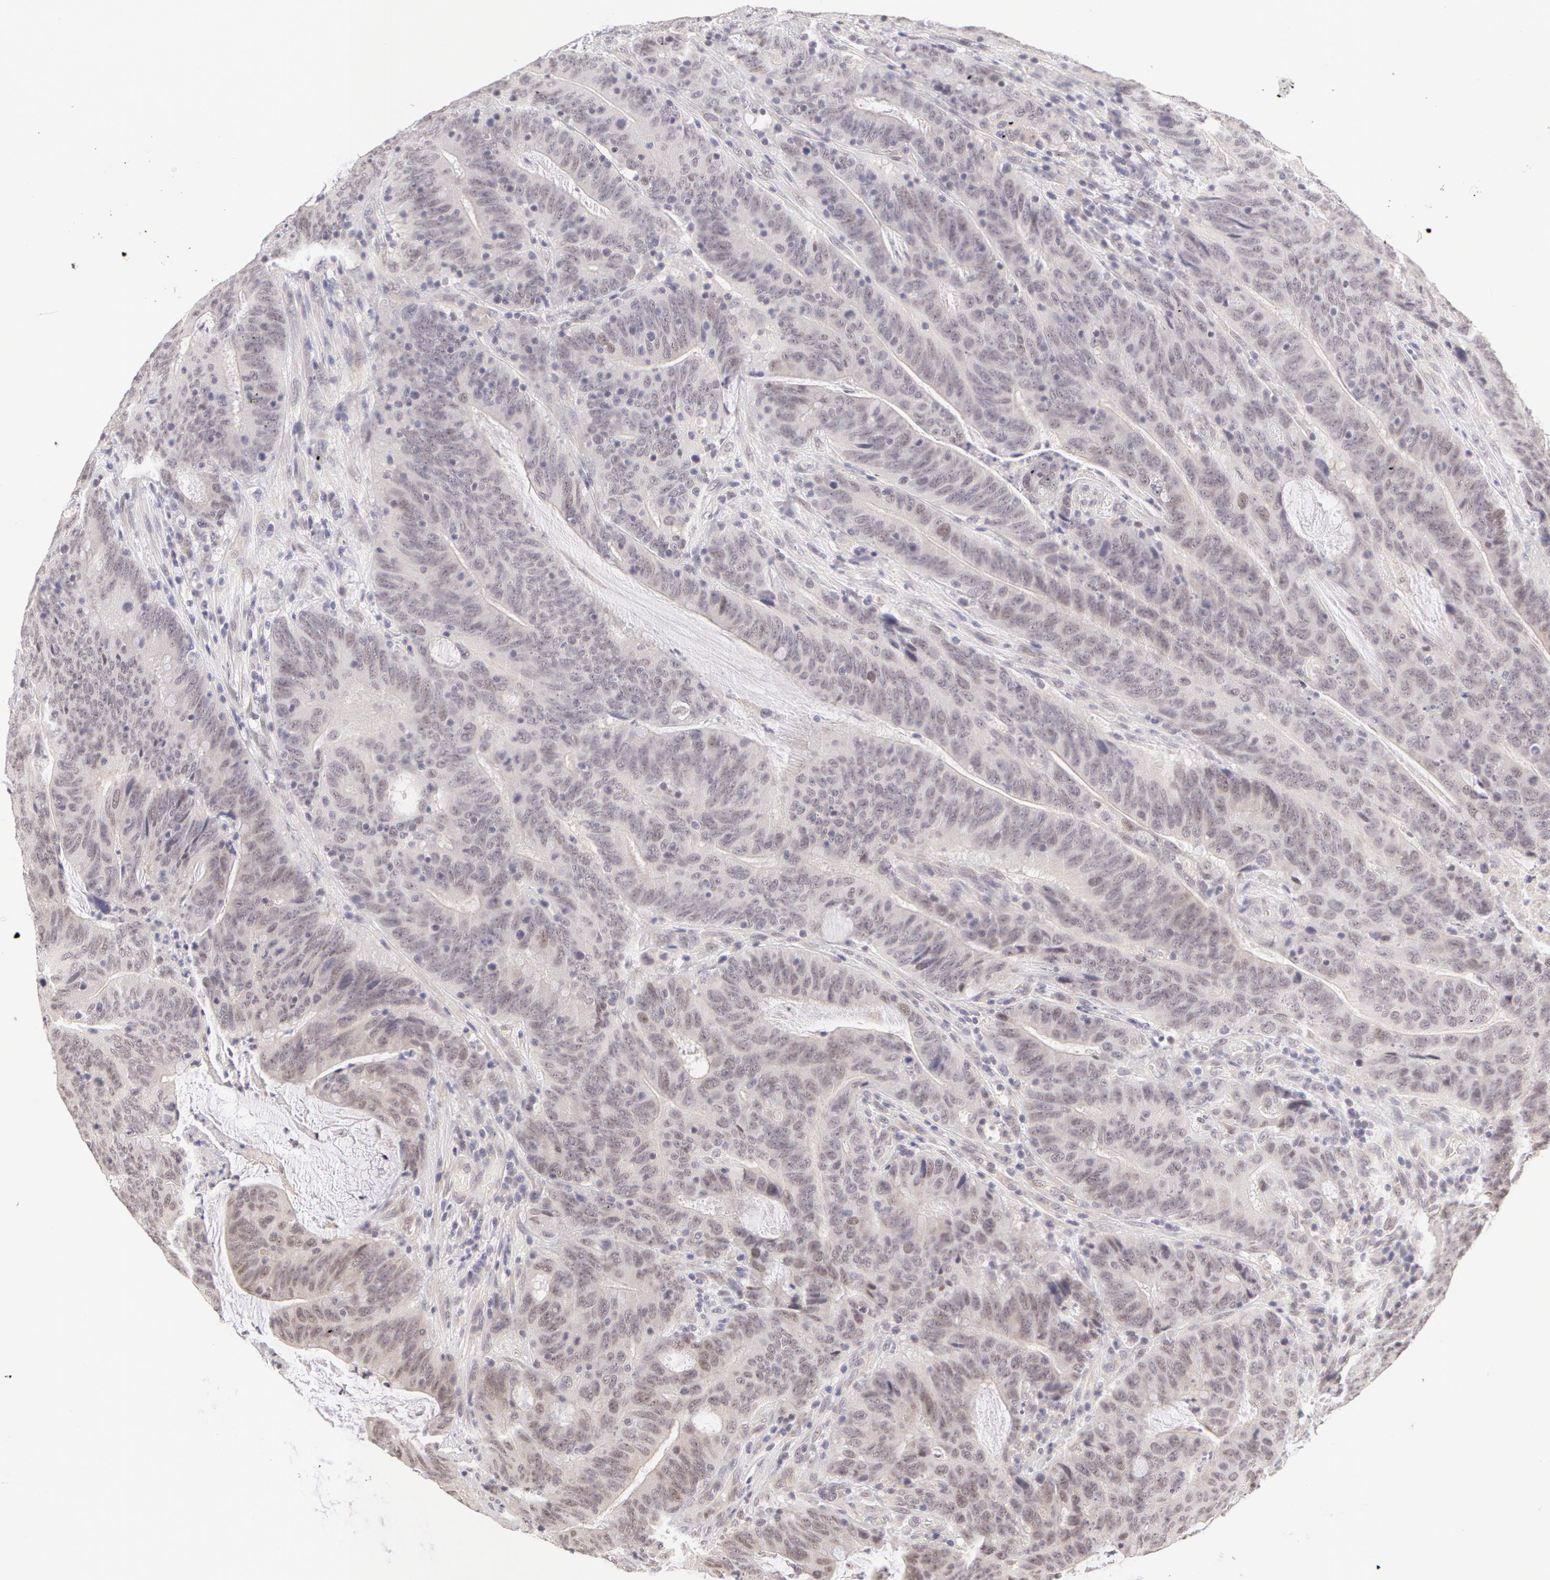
{"staining": {"intensity": "negative", "quantity": "none", "location": "none"}, "tissue": "colorectal cancer", "cell_type": "Tumor cells", "image_type": "cancer", "snomed": [{"axis": "morphology", "description": "Adenocarcinoma, NOS"}, {"axis": "topography", "description": "Colon"}], "caption": "An immunohistochemistry (IHC) histopathology image of colorectal cancer is shown. There is no staining in tumor cells of colorectal cancer. (DAB (3,3'-diaminobenzidine) IHC with hematoxylin counter stain).", "gene": "ZNF597", "patient": {"sex": "male", "age": 54}}